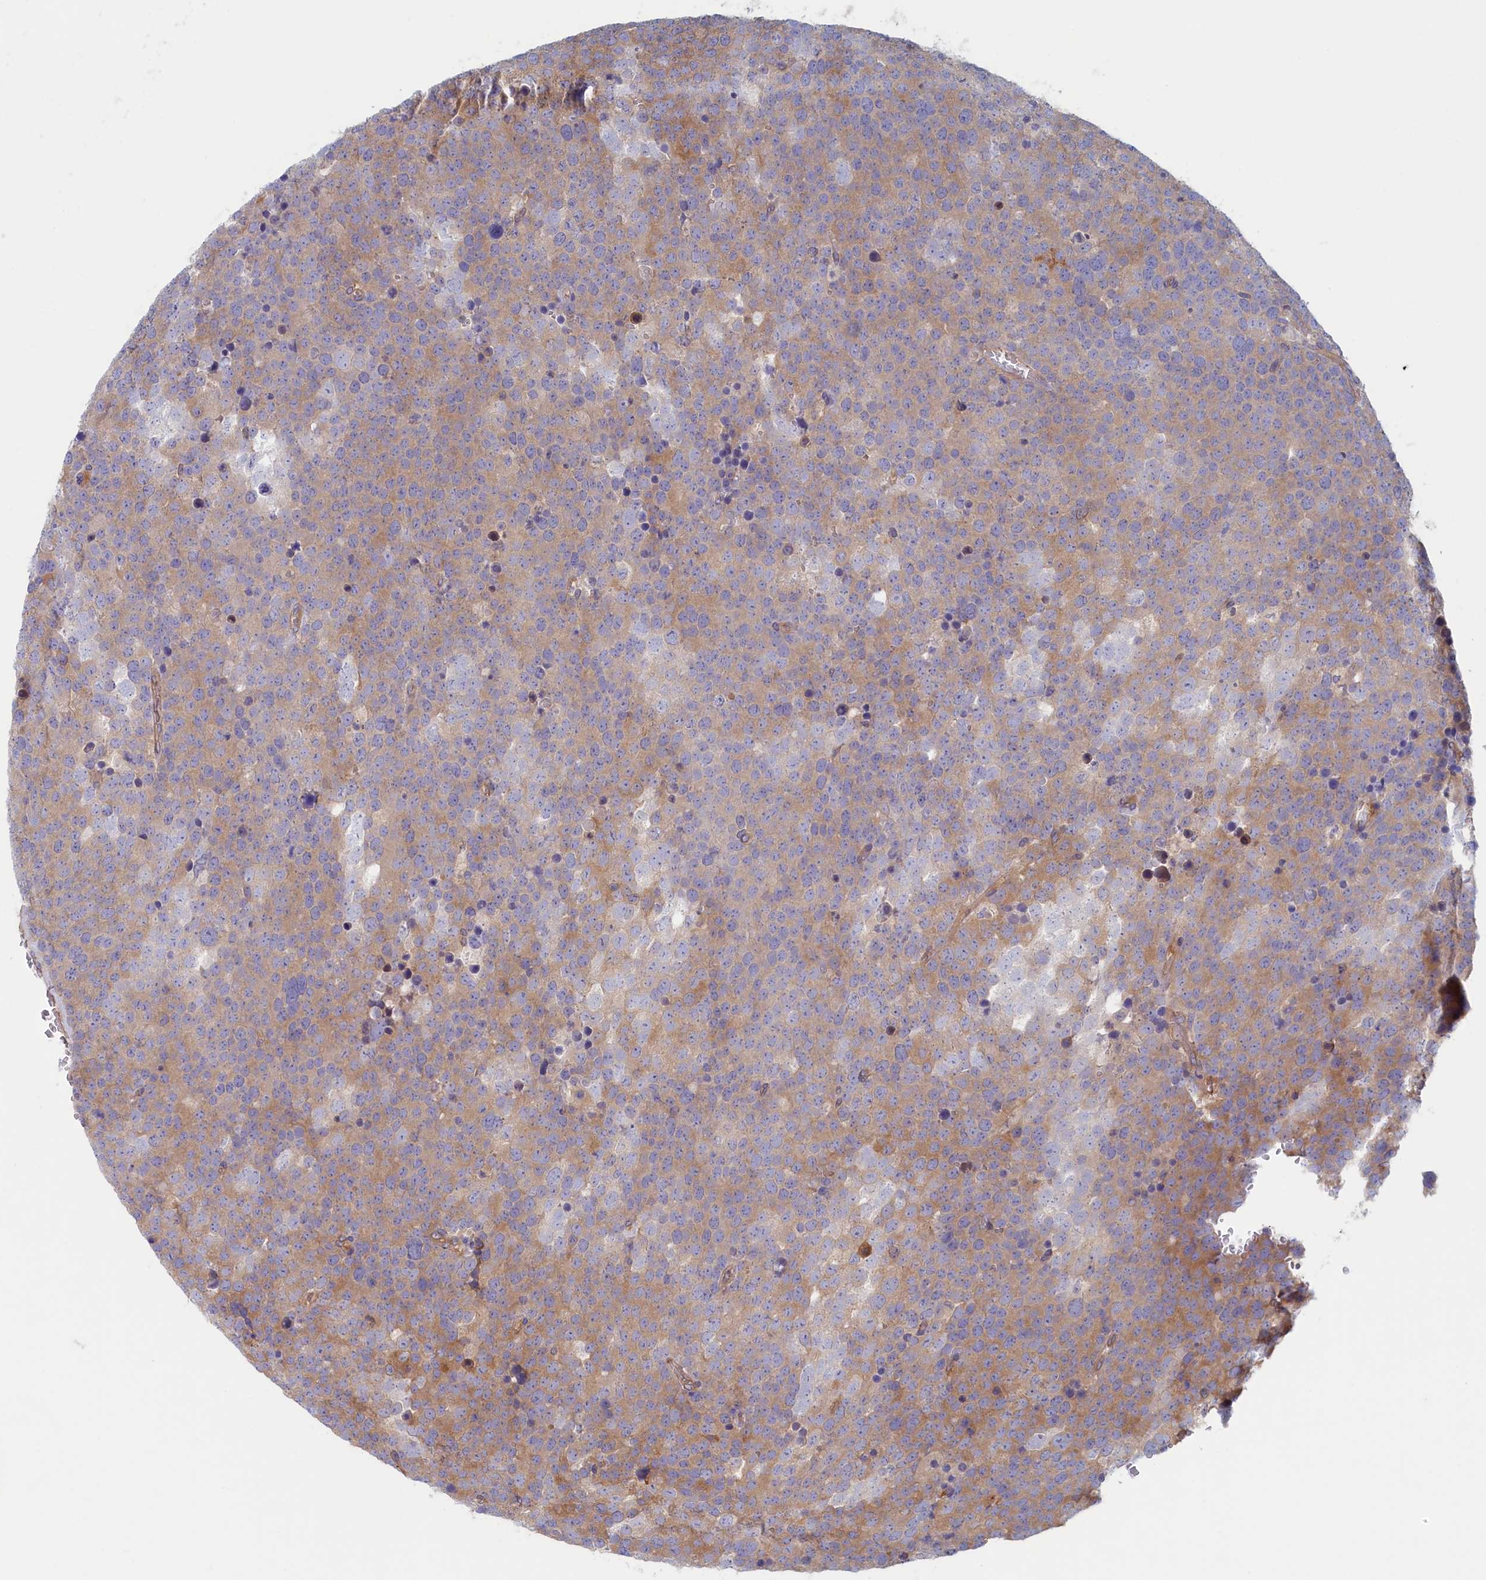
{"staining": {"intensity": "moderate", "quantity": "25%-75%", "location": "cytoplasmic/membranous"}, "tissue": "testis cancer", "cell_type": "Tumor cells", "image_type": "cancer", "snomed": [{"axis": "morphology", "description": "Seminoma, NOS"}, {"axis": "topography", "description": "Testis"}], "caption": "The histopathology image reveals immunohistochemical staining of testis cancer. There is moderate cytoplasmic/membranous expression is identified in approximately 25%-75% of tumor cells.", "gene": "SYNDIG1L", "patient": {"sex": "male", "age": 71}}